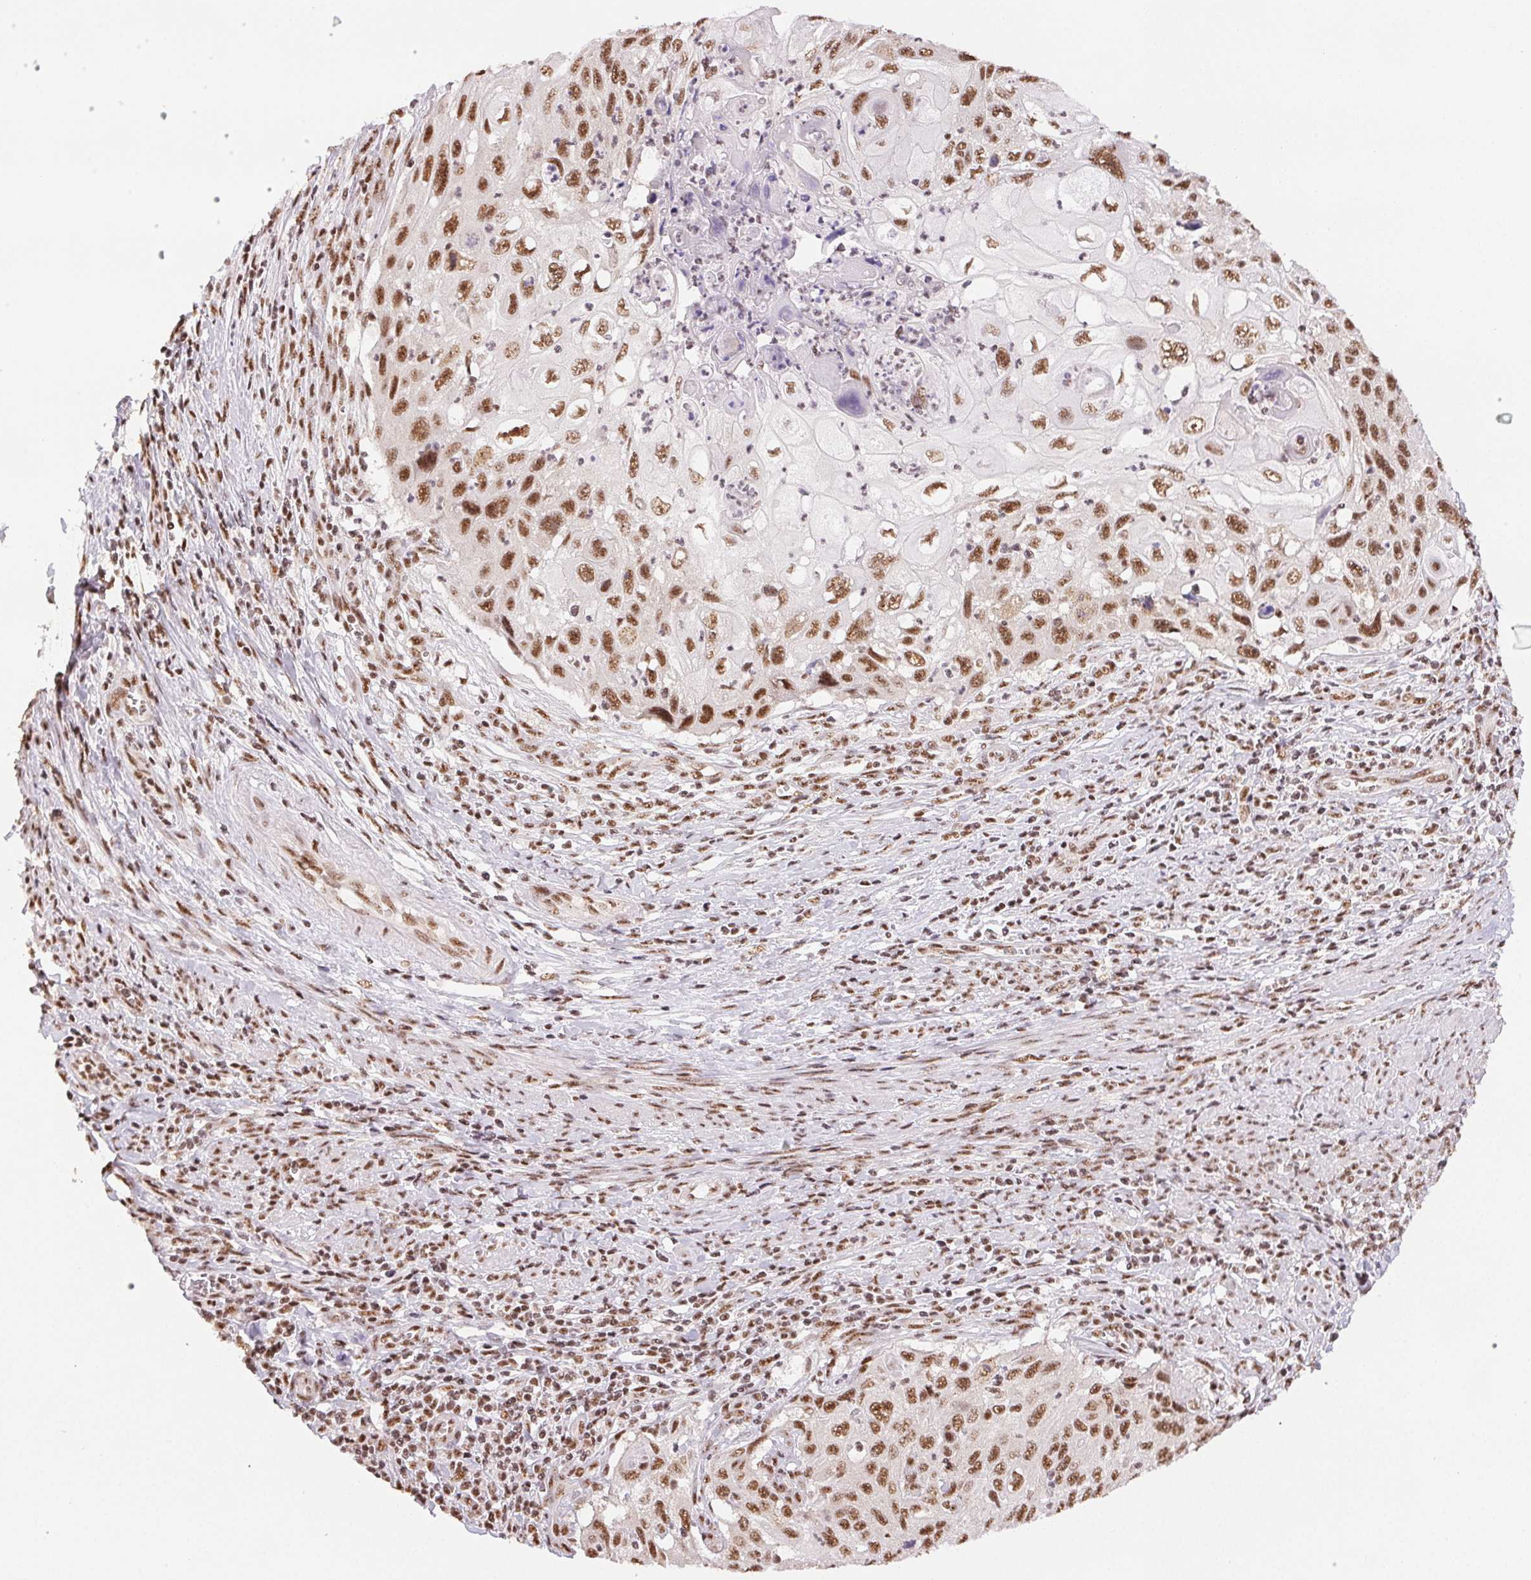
{"staining": {"intensity": "moderate", "quantity": ">75%", "location": "nuclear"}, "tissue": "cervical cancer", "cell_type": "Tumor cells", "image_type": "cancer", "snomed": [{"axis": "morphology", "description": "Squamous cell carcinoma, NOS"}, {"axis": "topography", "description": "Cervix"}], "caption": "High-magnification brightfield microscopy of squamous cell carcinoma (cervical) stained with DAB (brown) and counterstained with hematoxylin (blue). tumor cells exhibit moderate nuclear staining is identified in about>75% of cells. The protein is stained brown, and the nuclei are stained in blue (DAB IHC with brightfield microscopy, high magnification).", "gene": "IK", "patient": {"sex": "female", "age": 70}}